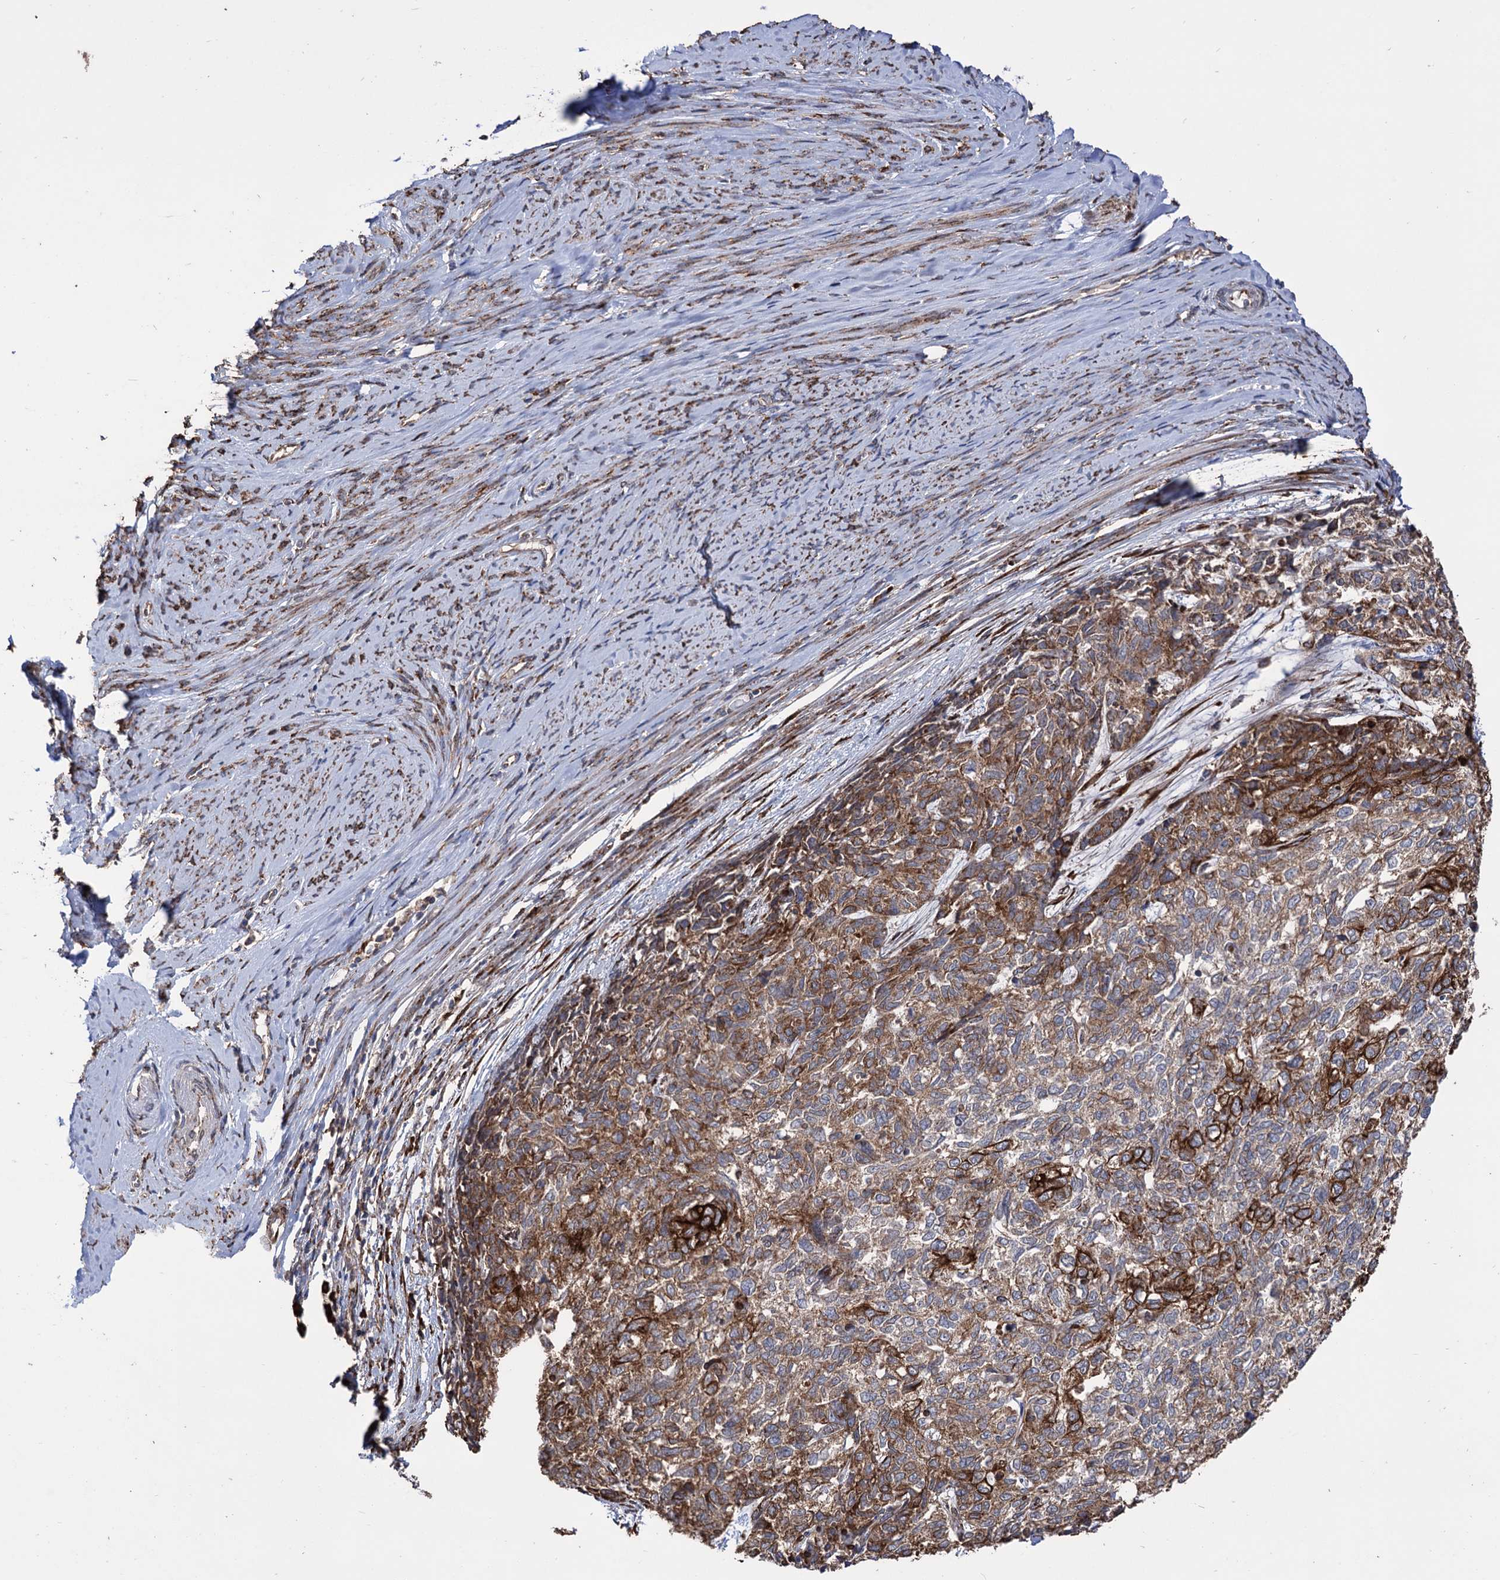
{"staining": {"intensity": "moderate", "quantity": ">75%", "location": "cytoplasmic/membranous"}, "tissue": "cervical cancer", "cell_type": "Tumor cells", "image_type": "cancer", "snomed": [{"axis": "morphology", "description": "Squamous cell carcinoma, NOS"}, {"axis": "topography", "description": "Cervix"}], "caption": "Cervical squamous cell carcinoma tissue demonstrates moderate cytoplasmic/membranous expression in approximately >75% of tumor cells (Stains: DAB in brown, nuclei in blue, Microscopy: brightfield microscopy at high magnification).", "gene": "CDAN1", "patient": {"sex": "female", "age": 63}}